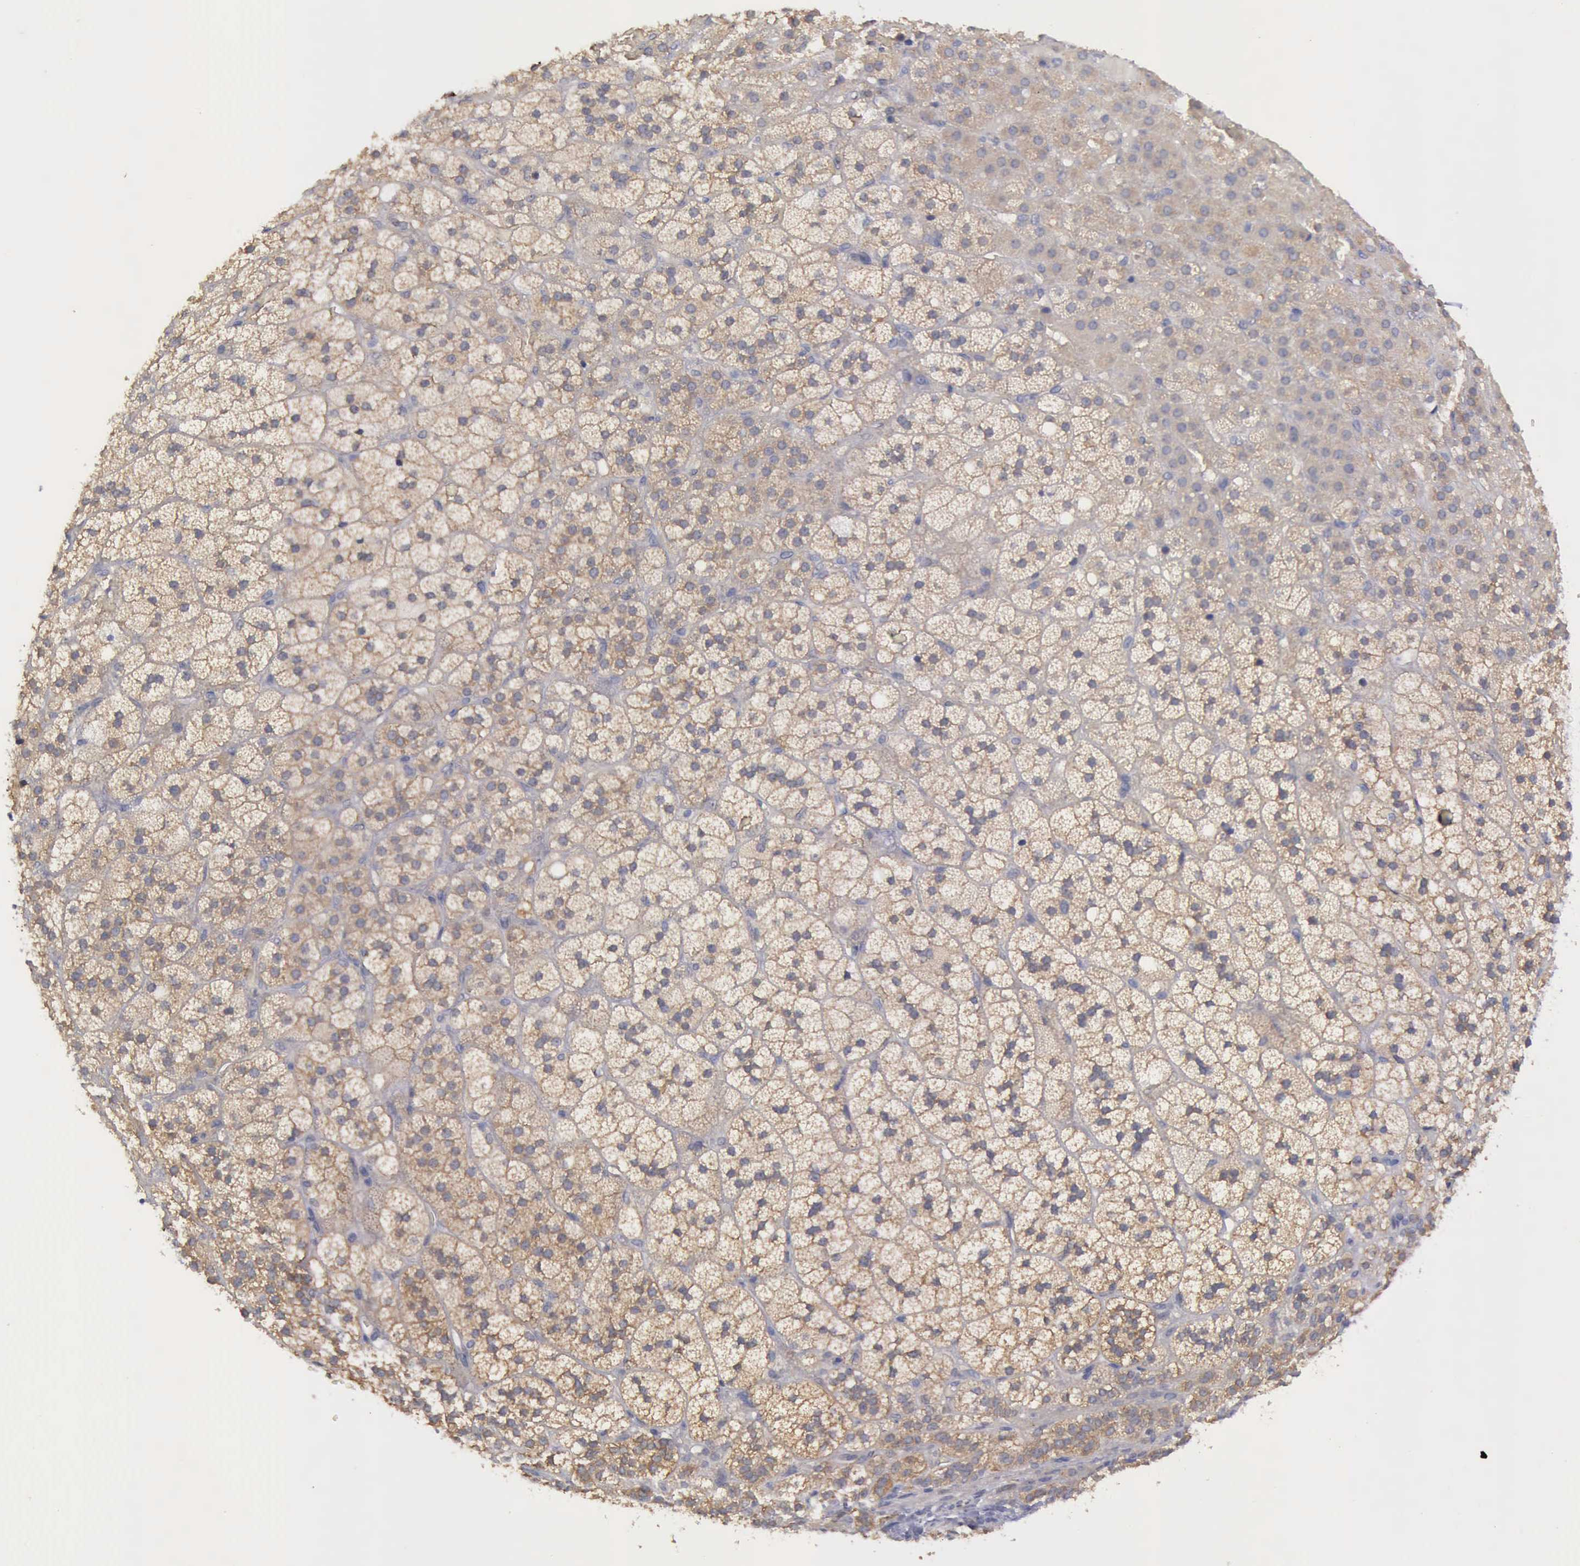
{"staining": {"intensity": "weak", "quantity": "25%-75%", "location": "cytoplasmic/membranous"}, "tissue": "adrenal gland", "cell_type": "Glandular cells", "image_type": "normal", "snomed": [{"axis": "morphology", "description": "Normal tissue, NOS"}, {"axis": "topography", "description": "Adrenal gland"}], "caption": "Immunohistochemistry of benign human adrenal gland reveals low levels of weak cytoplasmic/membranous positivity in approximately 25%-75% of glandular cells. Nuclei are stained in blue.", "gene": "PHKA1", "patient": {"sex": "male", "age": 35}}